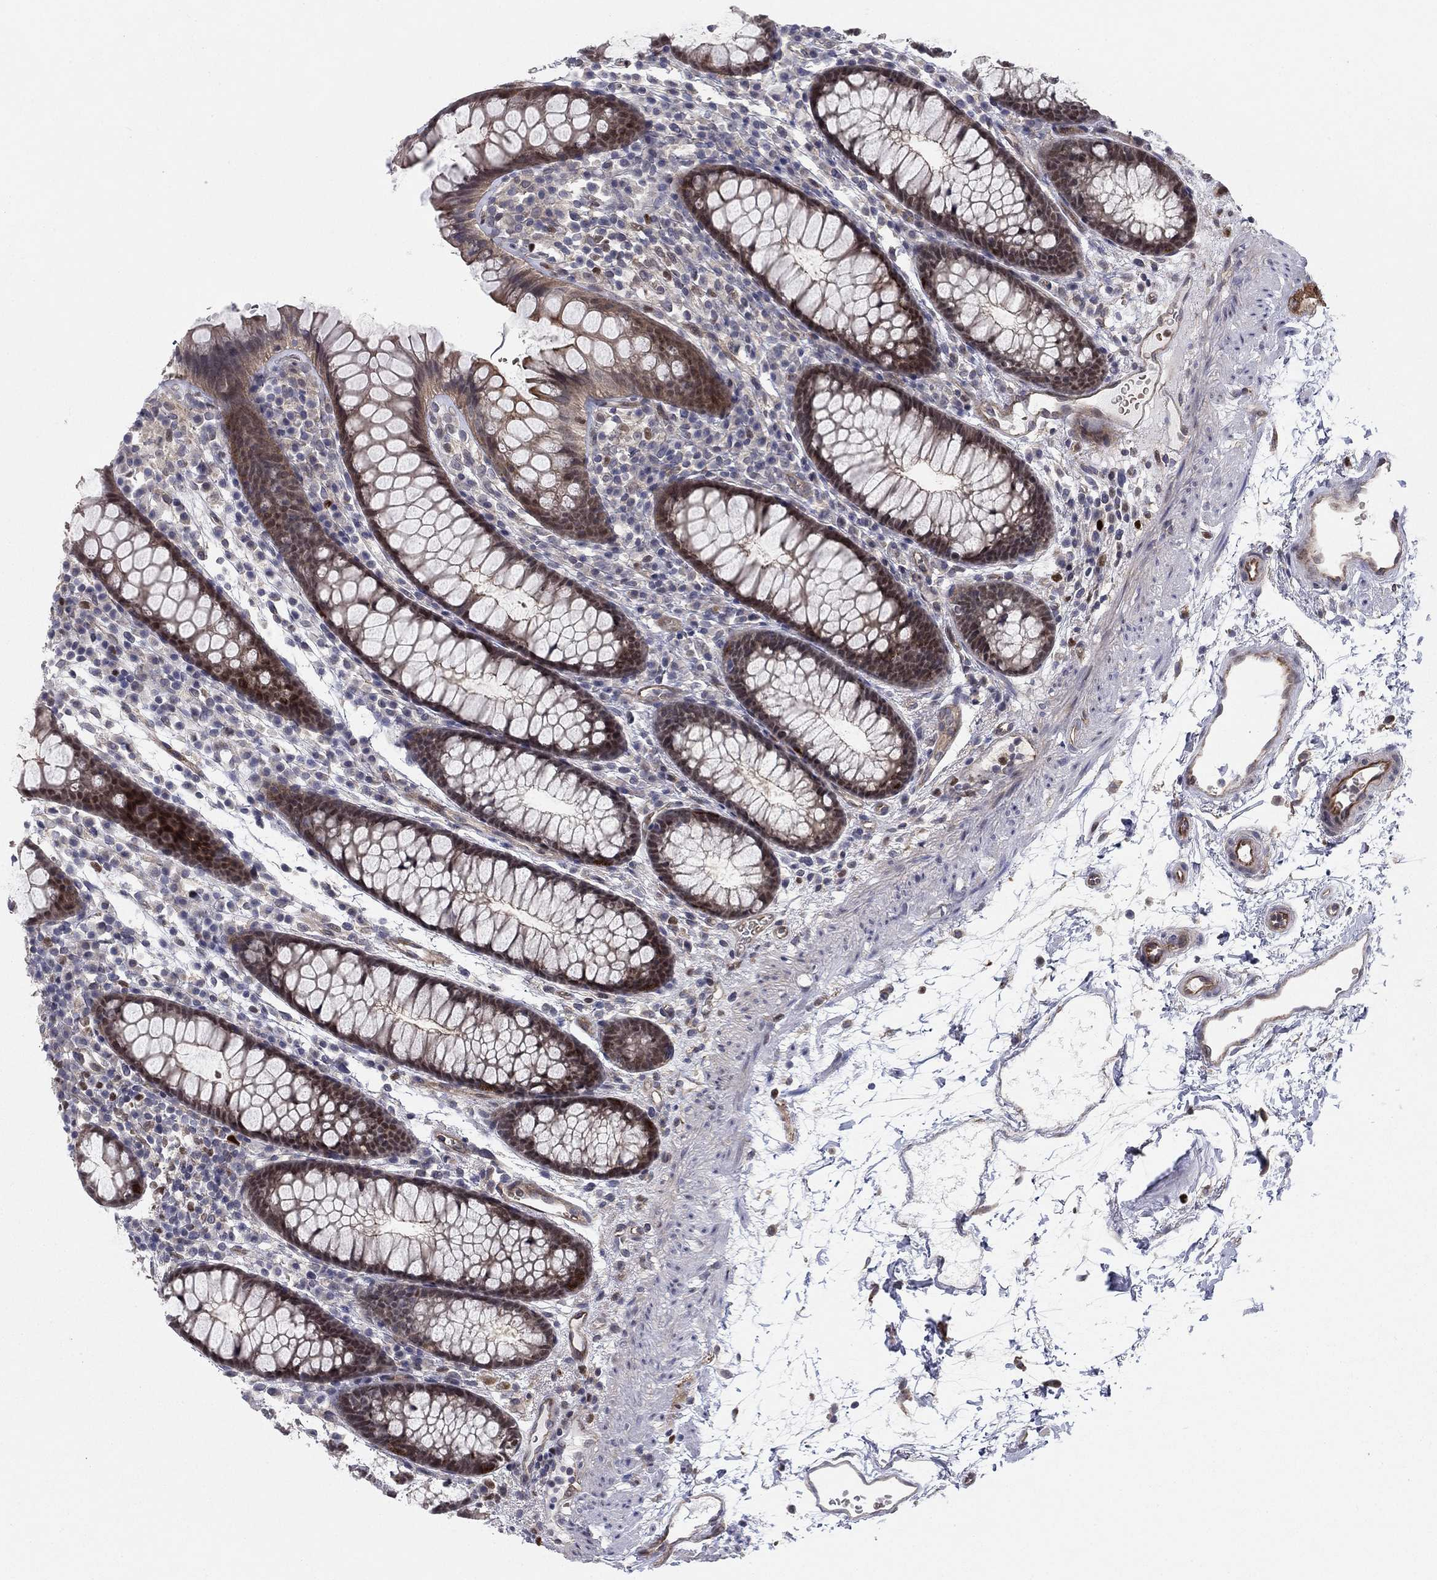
{"staining": {"intensity": "weak", "quantity": ">75%", "location": "cytoplasmic/membranous"}, "tissue": "colon", "cell_type": "Endothelial cells", "image_type": "normal", "snomed": [{"axis": "morphology", "description": "Normal tissue, NOS"}, {"axis": "topography", "description": "Colon"}], "caption": "This image demonstrates immunohistochemistry (IHC) staining of unremarkable human colon, with low weak cytoplasmic/membranous staining in approximately >75% of endothelial cells.", "gene": "BCL11A", "patient": {"sex": "male", "age": 76}}